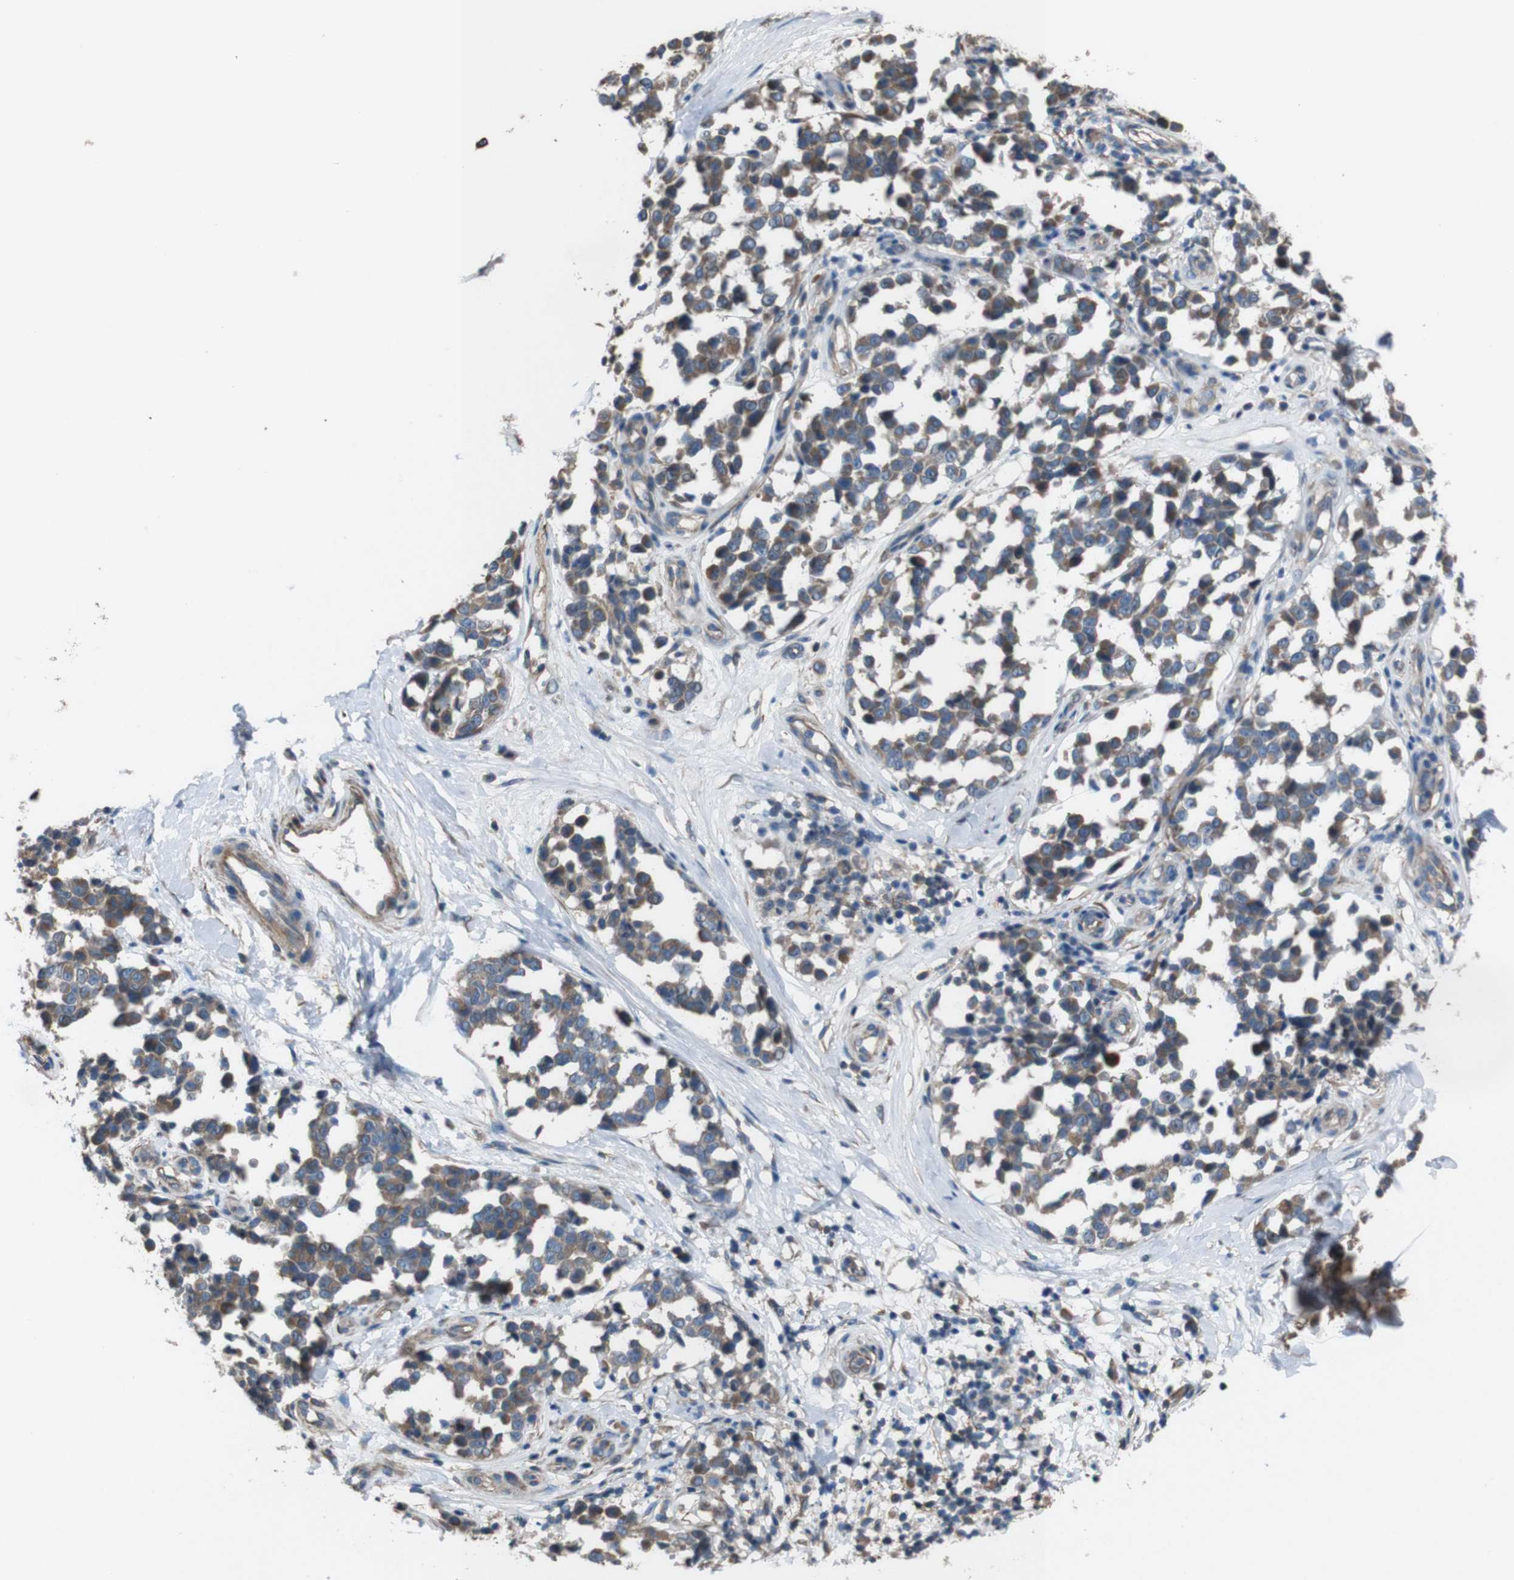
{"staining": {"intensity": "moderate", "quantity": "<25%", "location": "cytoplasmic/membranous"}, "tissue": "melanoma", "cell_type": "Tumor cells", "image_type": "cancer", "snomed": [{"axis": "morphology", "description": "Malignant melanoma, NOS"}, {"axis": "topography", "description": "Skin"}], "caption": "Melanoma tissue exhibits moderate cytoplasmic/membranous expression in approximately <25% of tumor cells, visualized by immunohistochemistry. (IHC, brightfield microscopy, high magnification).", "gene": "NAALADL2", "patient": {"sex": "female", "age": 64}}